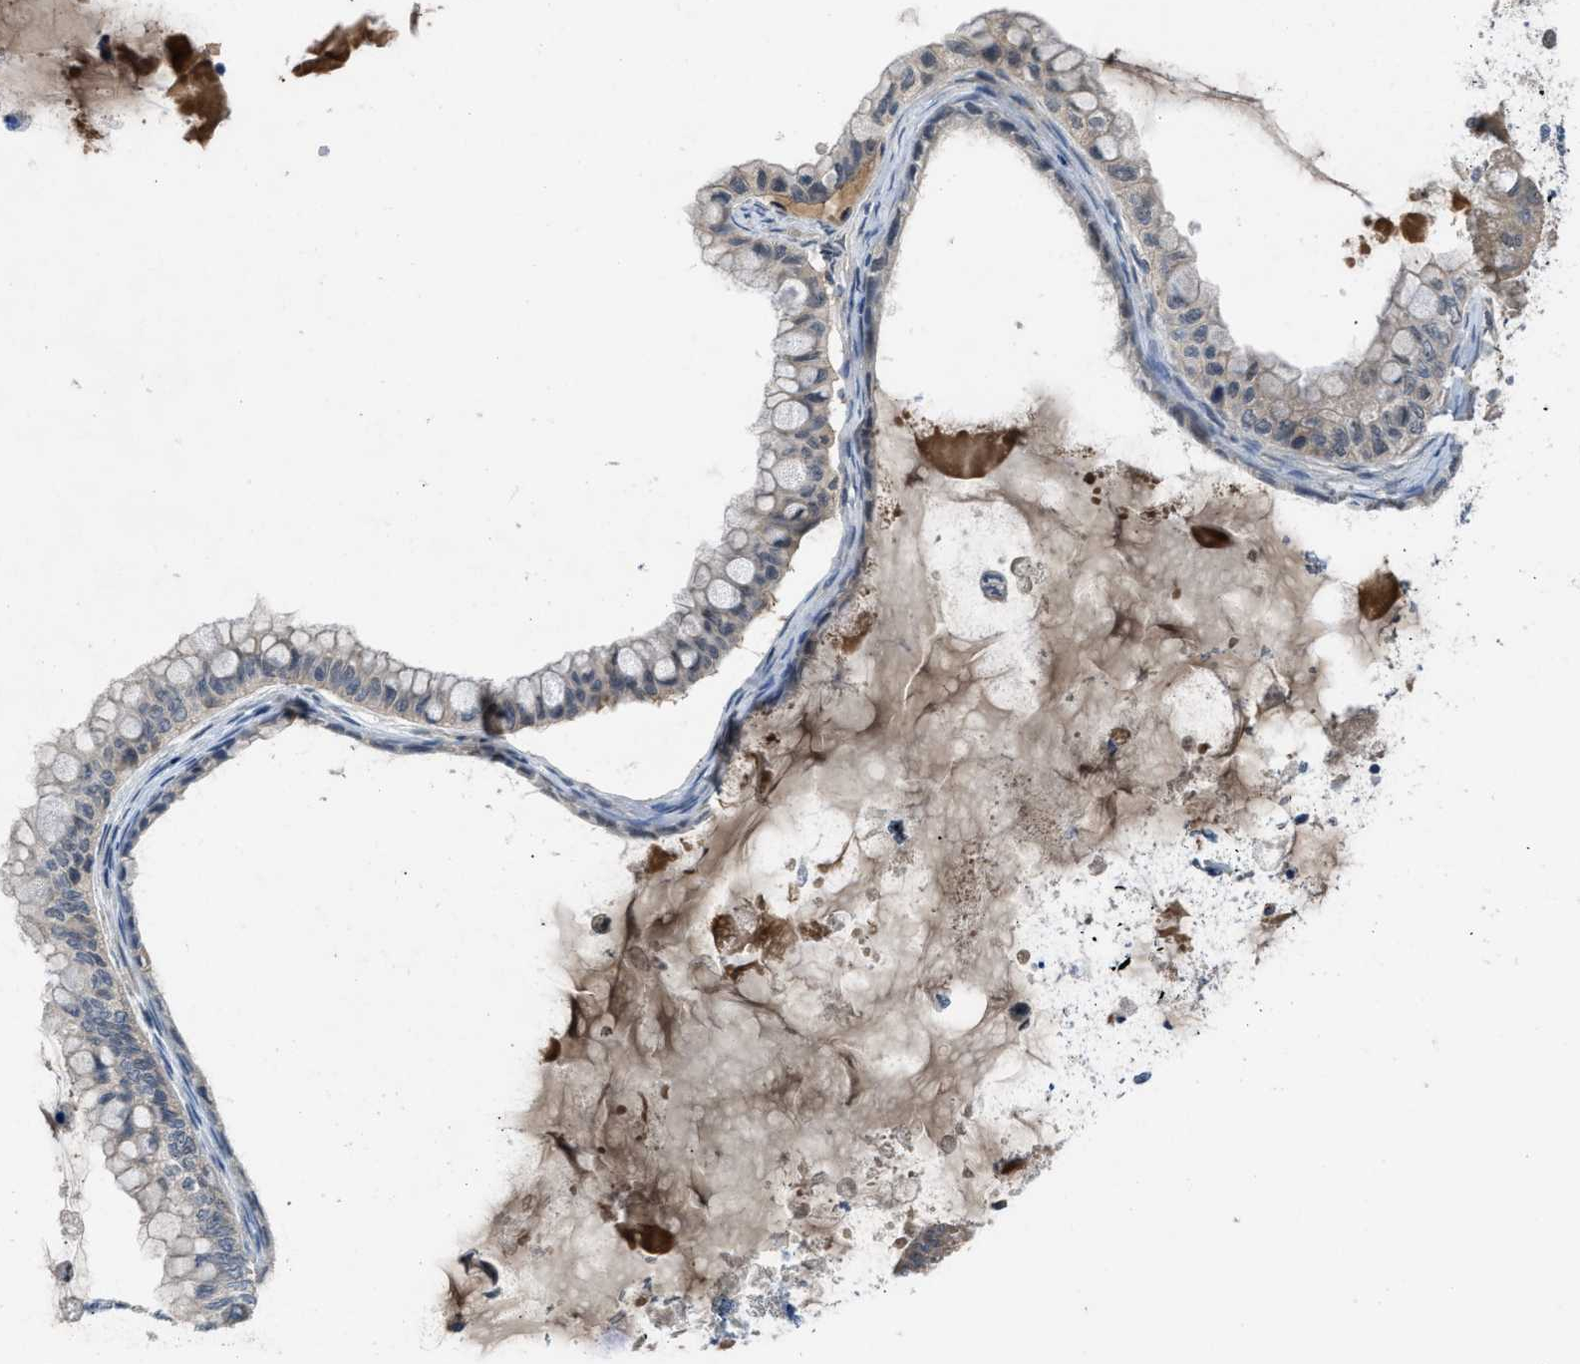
{"staining": {"intensity": "negative", "quantity": "none", "location": "none"}, "tissue": "ovarian cancer", "cell_type": "Tumor cells", "image_type": "cancer", "snomed": [{"axis": "morphology", "description": "Cystadenocarcinoma, mucinous, NOS"}, {"axis": "topography", "description": "Ovary"}], "caption": "A micrograph of ovarian cancer (mucinous cystadenocarcinoma) stained for a protein displays no brown staining in tumor cells.", "gene": "ZNF251", "patient": {"sex": "female", "age": 80}}